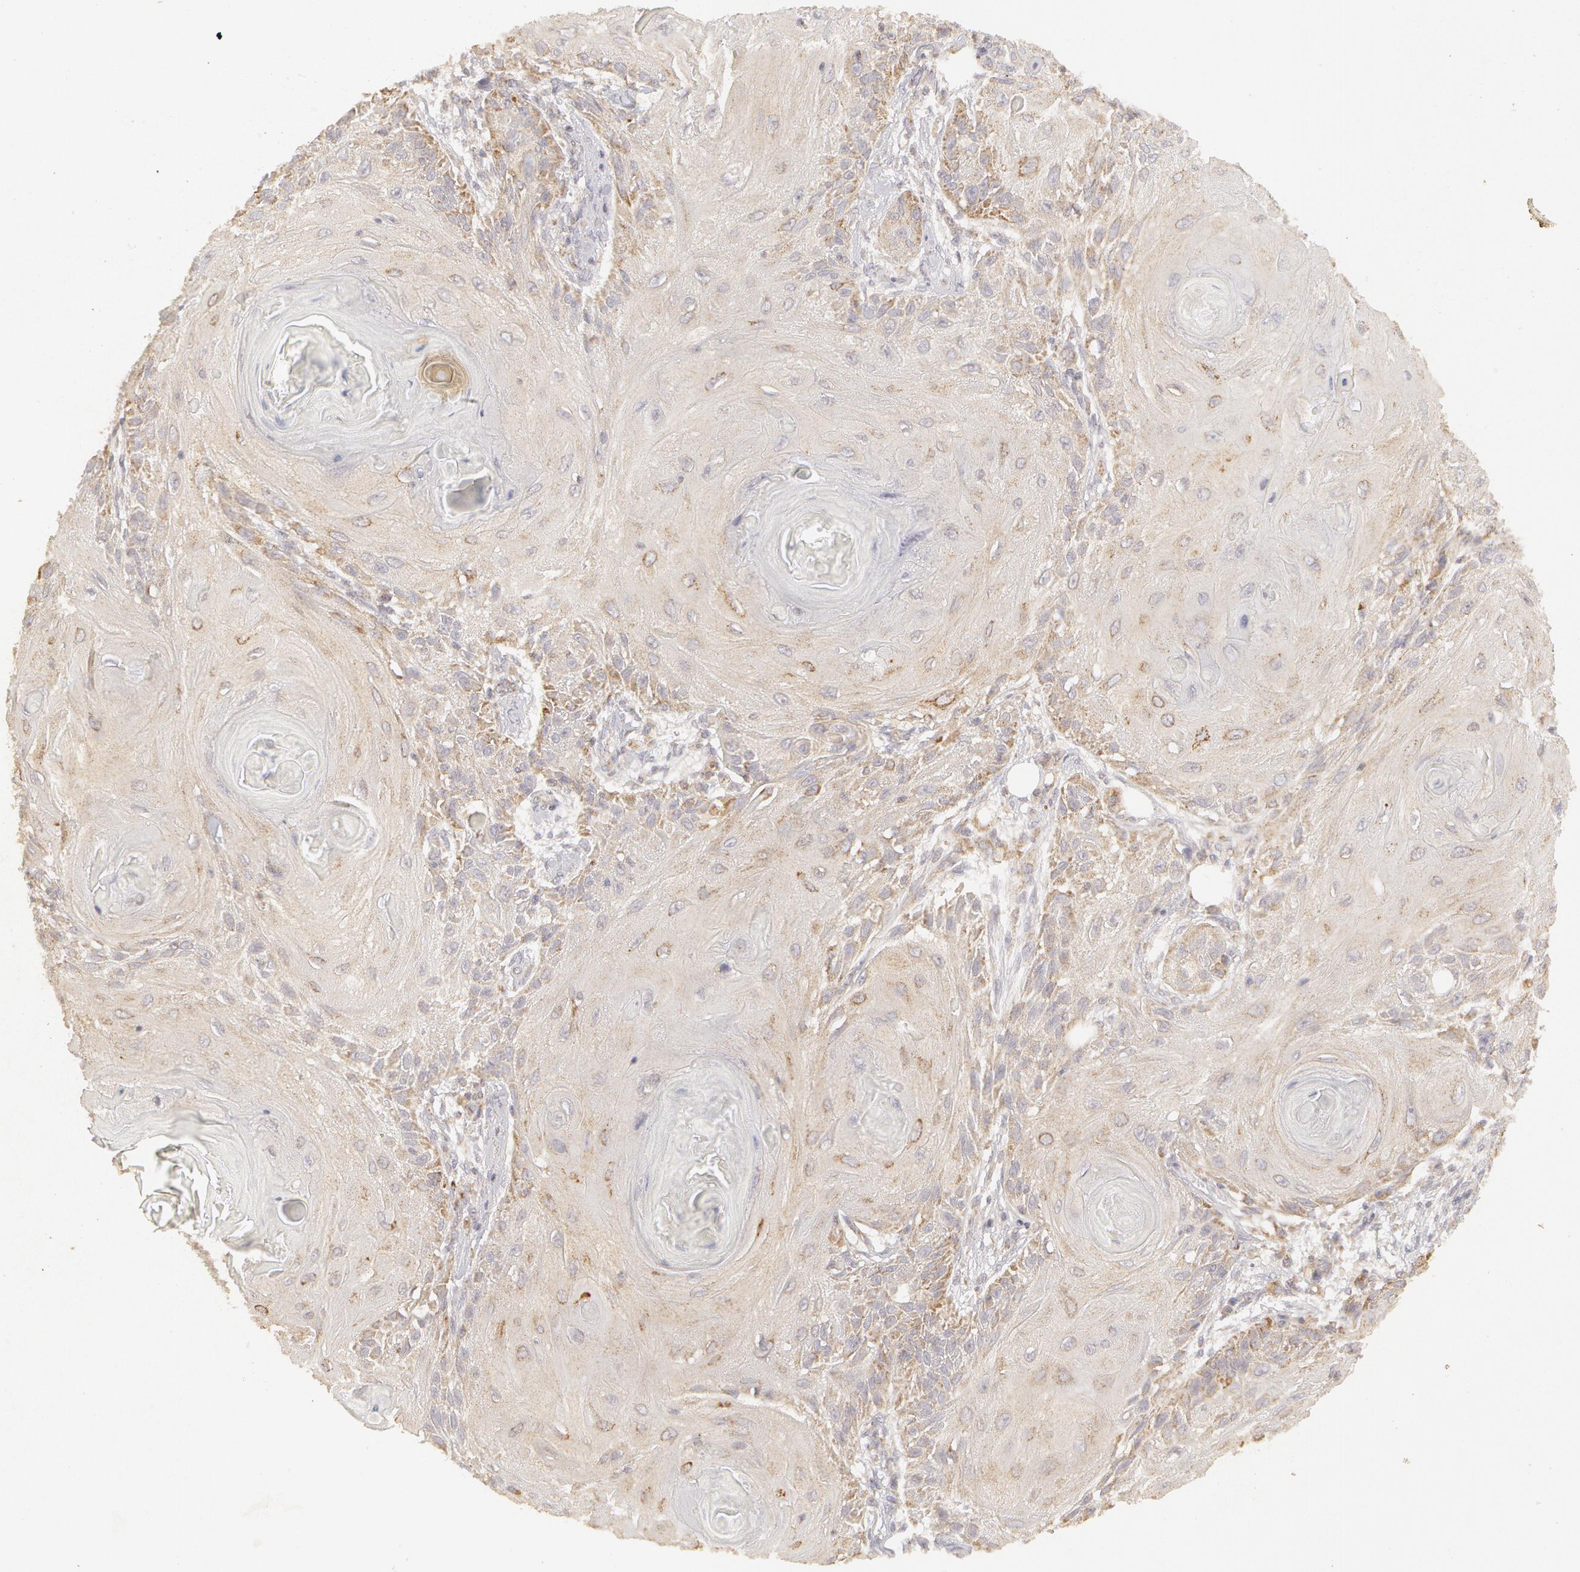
{"staining": {"intensity": "weak", "quantity": "<25%", "location": "cytoplasmic/membranous"}, "tissue": "skin cancer", "cell_type": "Tumor cells", "image_type": "cancer", "snomed": [{"axis": "morphology", "description": "Squamous cell carcinoma, NOS"}, {"axis": "topography", "description": "Skin"}], "caption": "Tumor cells show no significant protein staining in squamous cell carcinoma (skin). Brightfield microscopy of immunohistochemistry (IHC) stained with DAB (3,3'-diaminobenzidine) (brown) and hematoxylin (blue), captured at high magnification.", "gene": "ADPRH", "patient": {"sex": "female", "age": 88}}